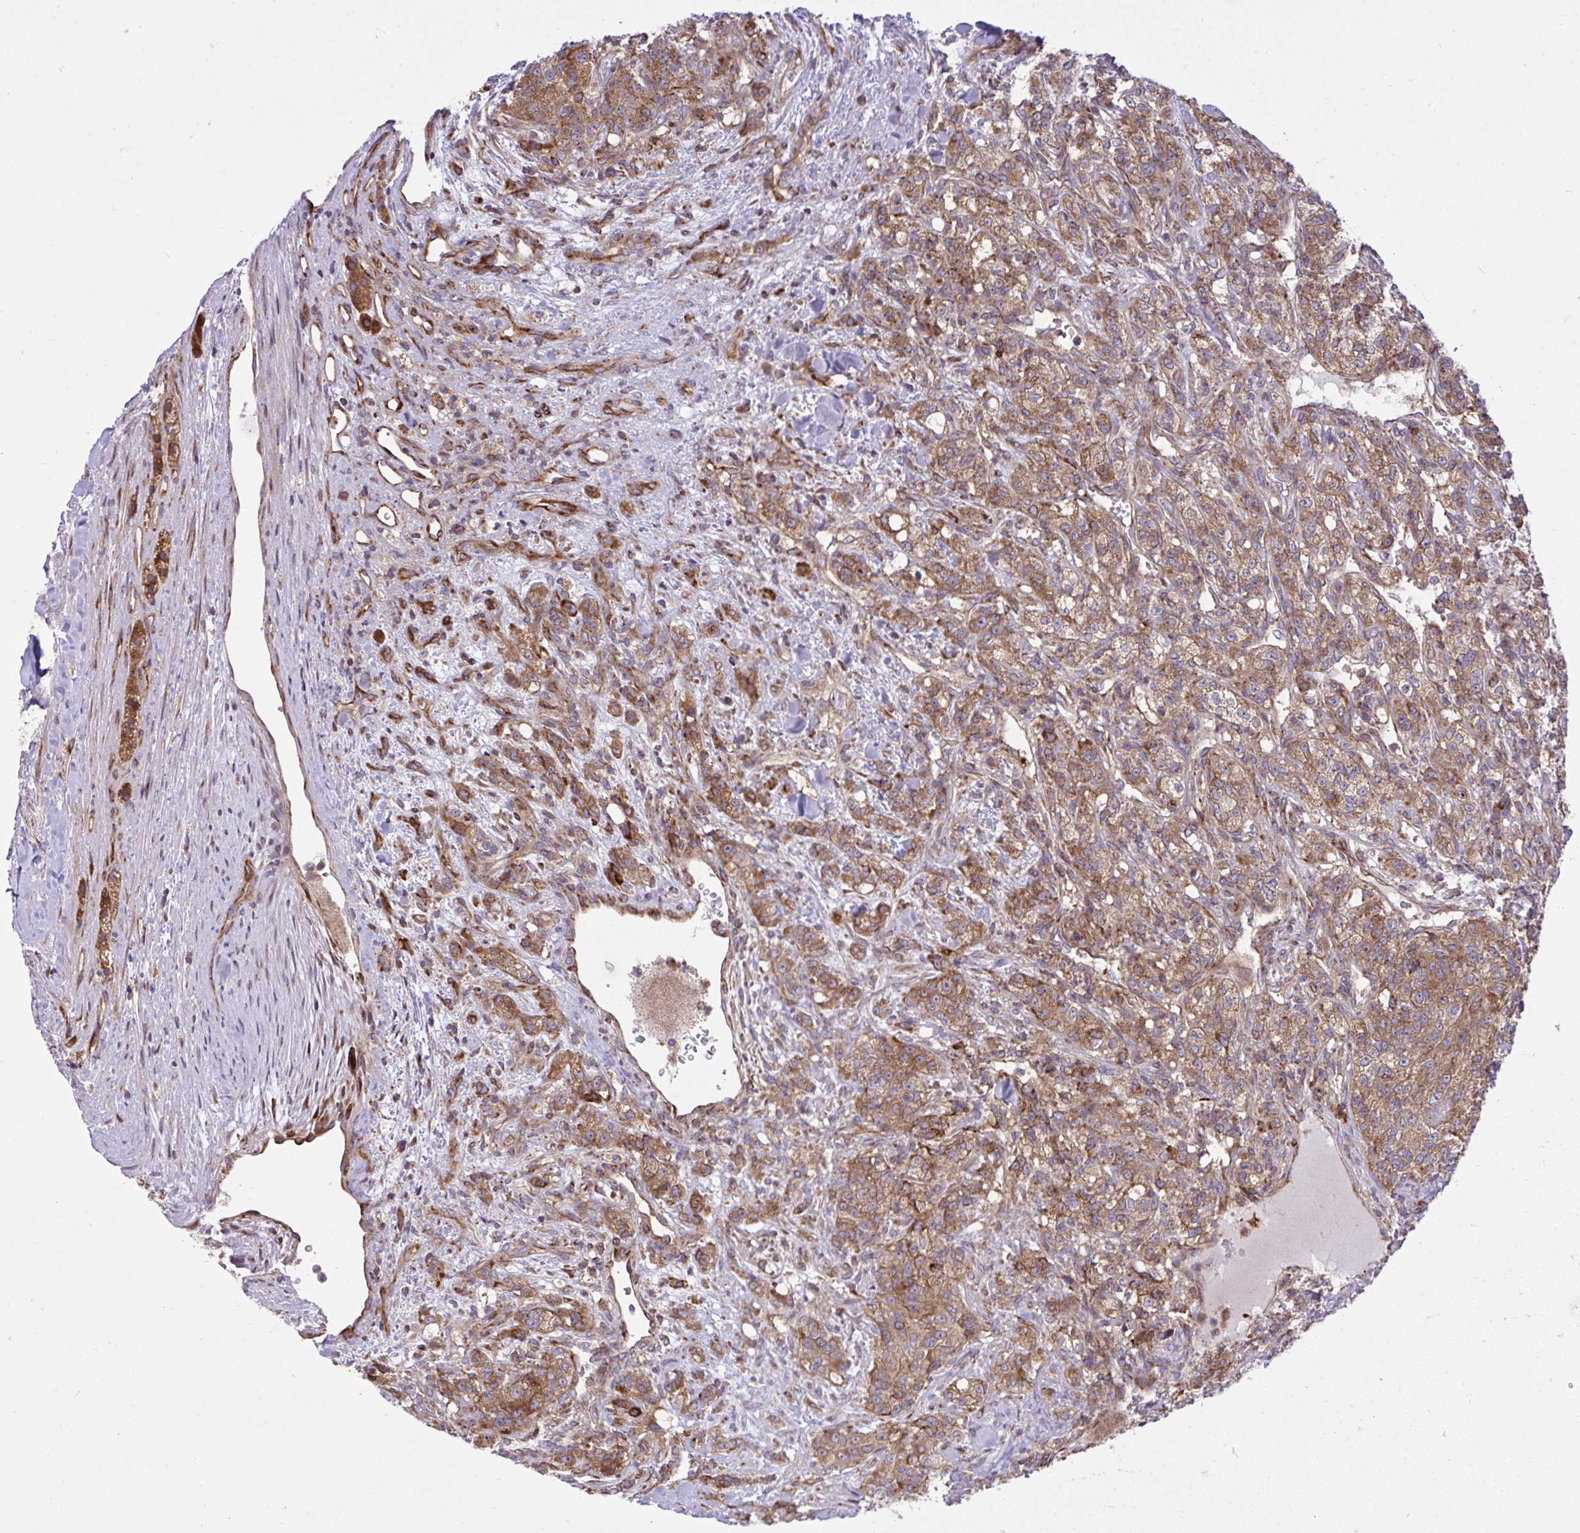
{"staining": {"intensity": "moderate", "quantity": ">75%", "location": "cytoplasmic/membranous"}, "tissue": "renal cancer", "cell_type": "Tumor cells", "image_type": "cancer", "snomed": [{"axis": "morphology", "description": "Adenocarcinoma, NOS"}, {"axis": "topography", "description": "Kidney"}], "caption": "The histopathology image displays staining of renal adenocarcinoma, revealing moderate cytoplasmic/membranous protein positivity (brown color) within tumor cells.", "gene": "NMNAT3", "patient": {"sex": "female", "age": 63}}